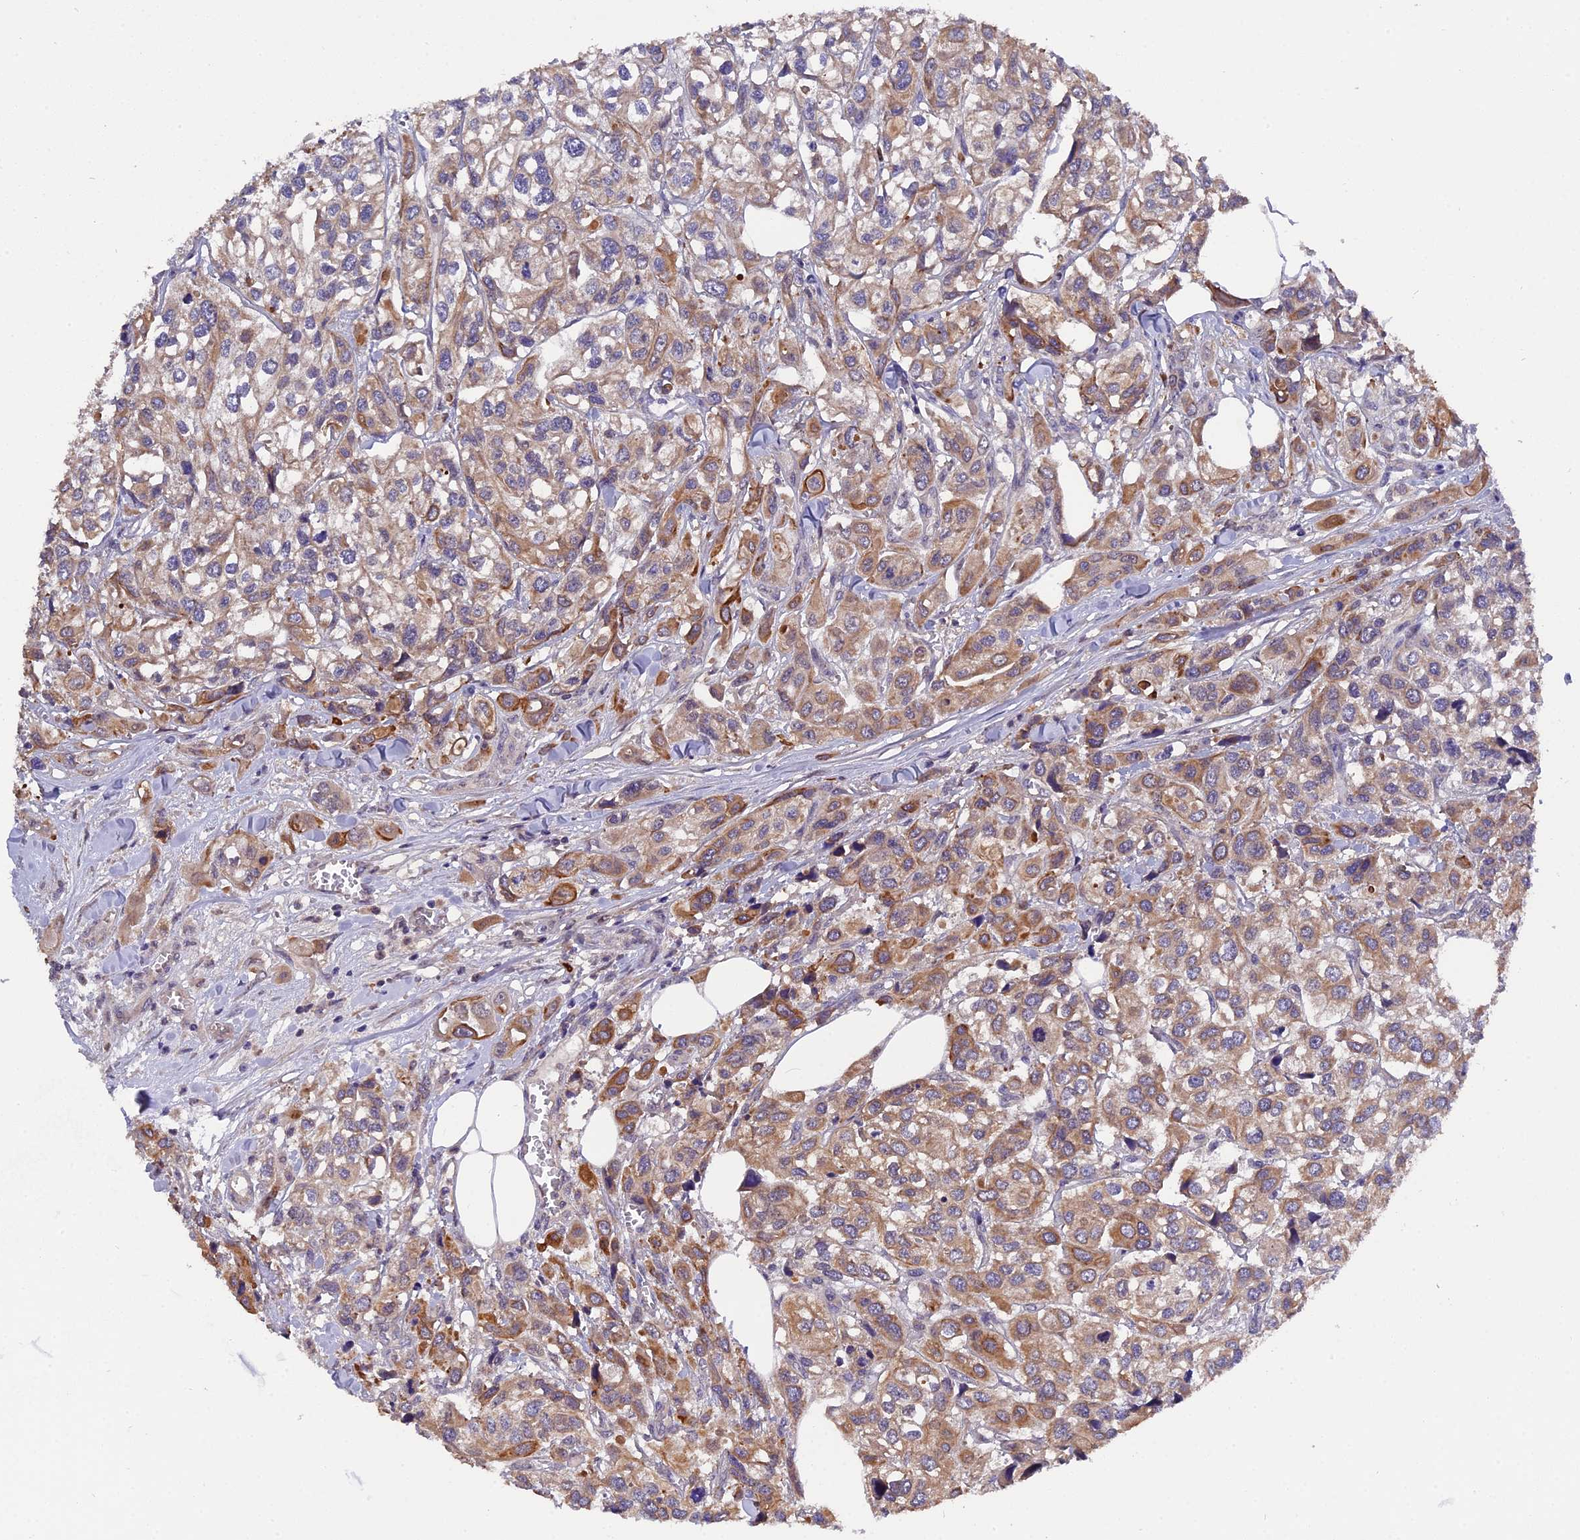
{"staining": {"intensity": "moderate", "quantity": "25%-75%", "location": "cytoplasmic/membranous"}, "tissue": "urothelial cancer", "cell_type": "Tumor cells", "image_type": "cancer", "snomed": [{"axis": "morphology", "description": "Urothelial carcinoma, High grade"}, {"axis": "topography", "description": "Urinary bladder"}], "caption": "The photomicrograph exhibits immunohistochemical staining of urothelial carcinoma (high-grade). There is moderate cytoplasmic/membranous staining is appreciated in about 25%-75% of tumor cells.", "gene": "ZCCHC2", "patient": {"sex": "male", "age": 67}}